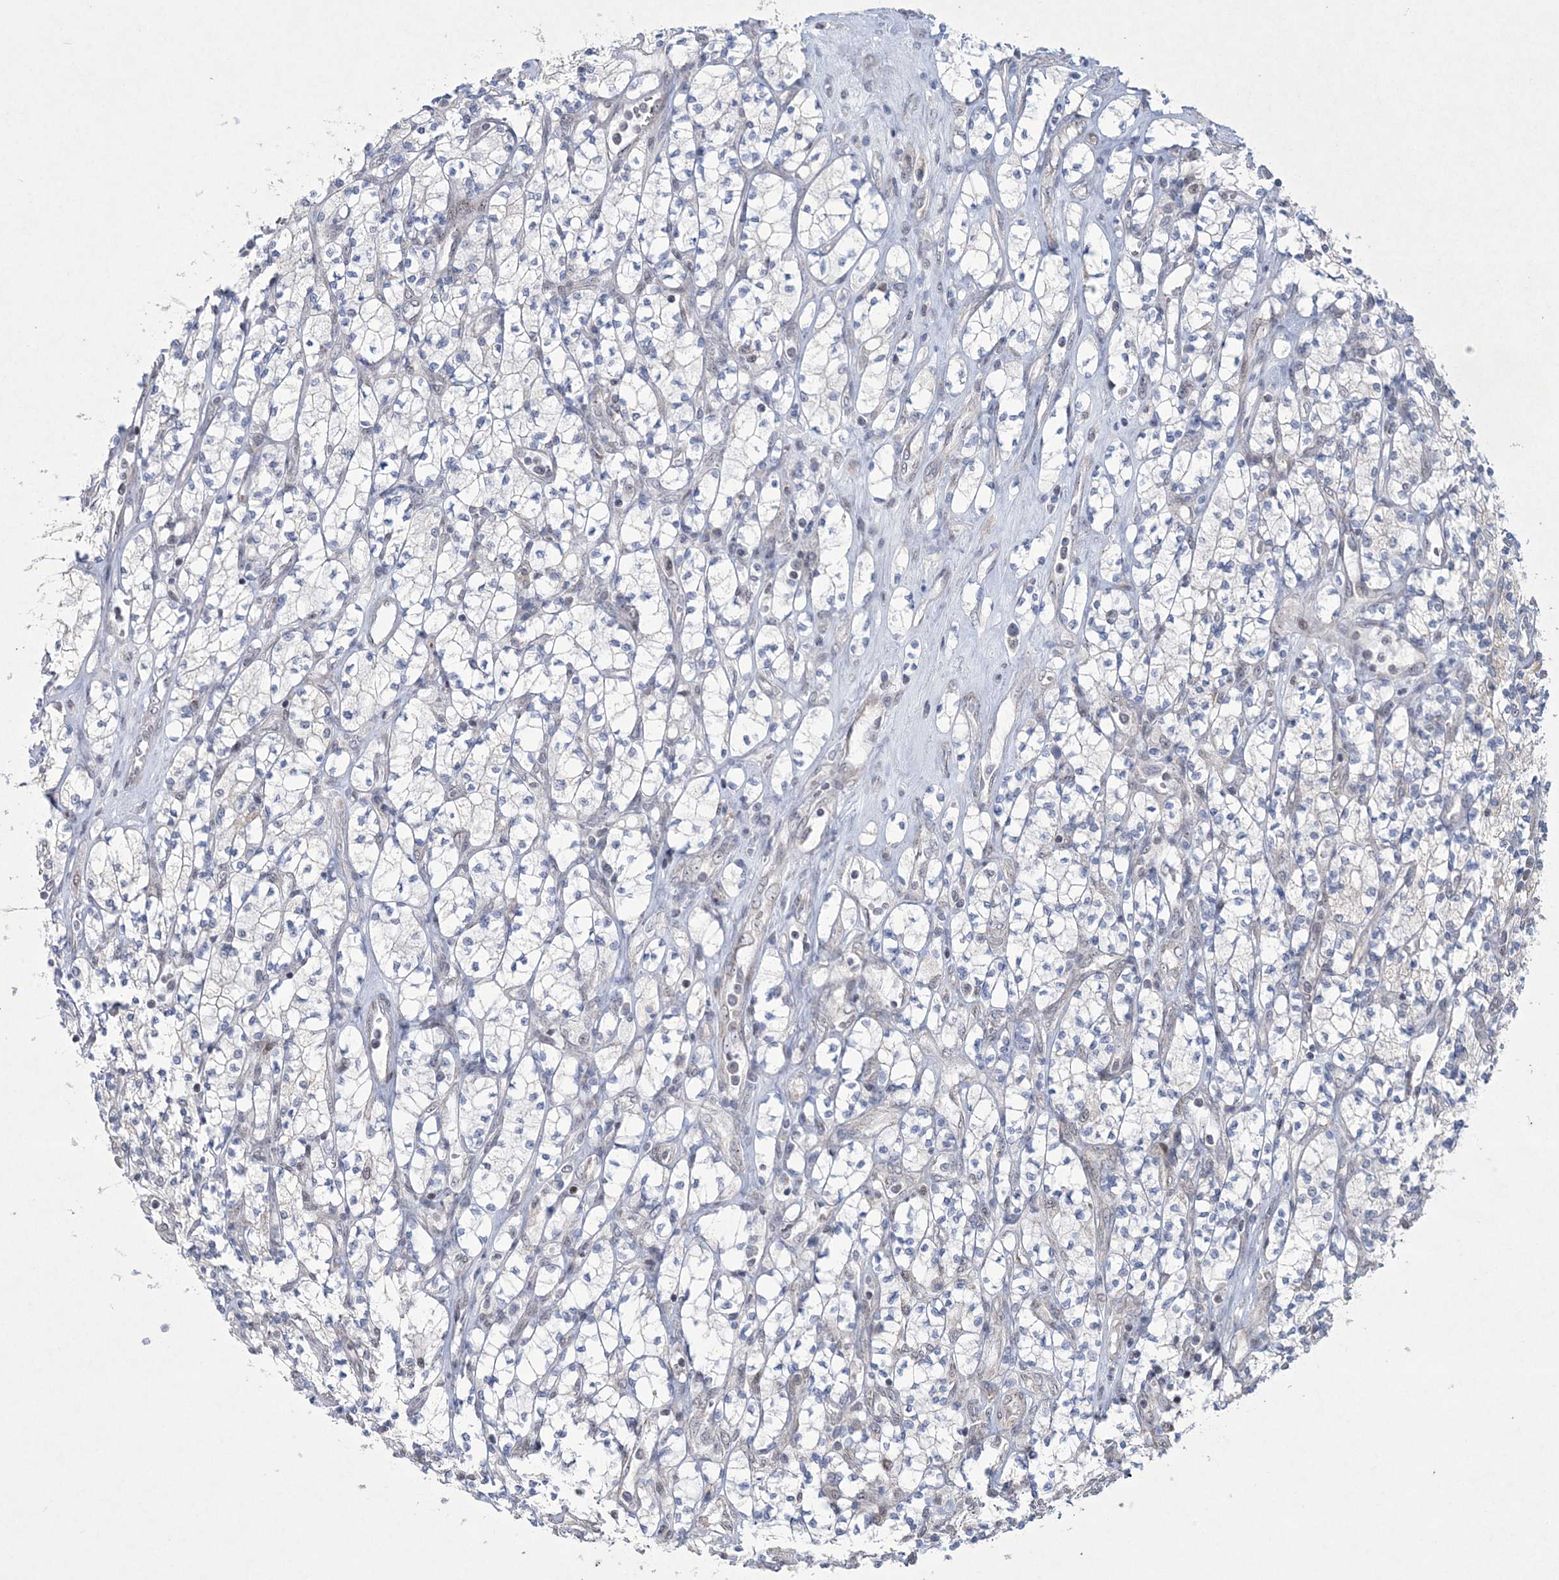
{"staining": {"intensity": "negative", "quantity": "none", "location": "none"}, "tissue": "renal cancer", "cell_type": "Tumor cells", "image_type": "cancer", "snomed": [{"axis": "morphology", "description": "Adenocarcinoma, NOS"}, {"axis": "topography", "description": "Kidney"}], "caption": "This is an immunohistochemistry histopathology image of renal adenocarcinoma. There is no expression in tumor cells.", "gene": "CES4A", "patient": {"sex": "male", "age": 77}}